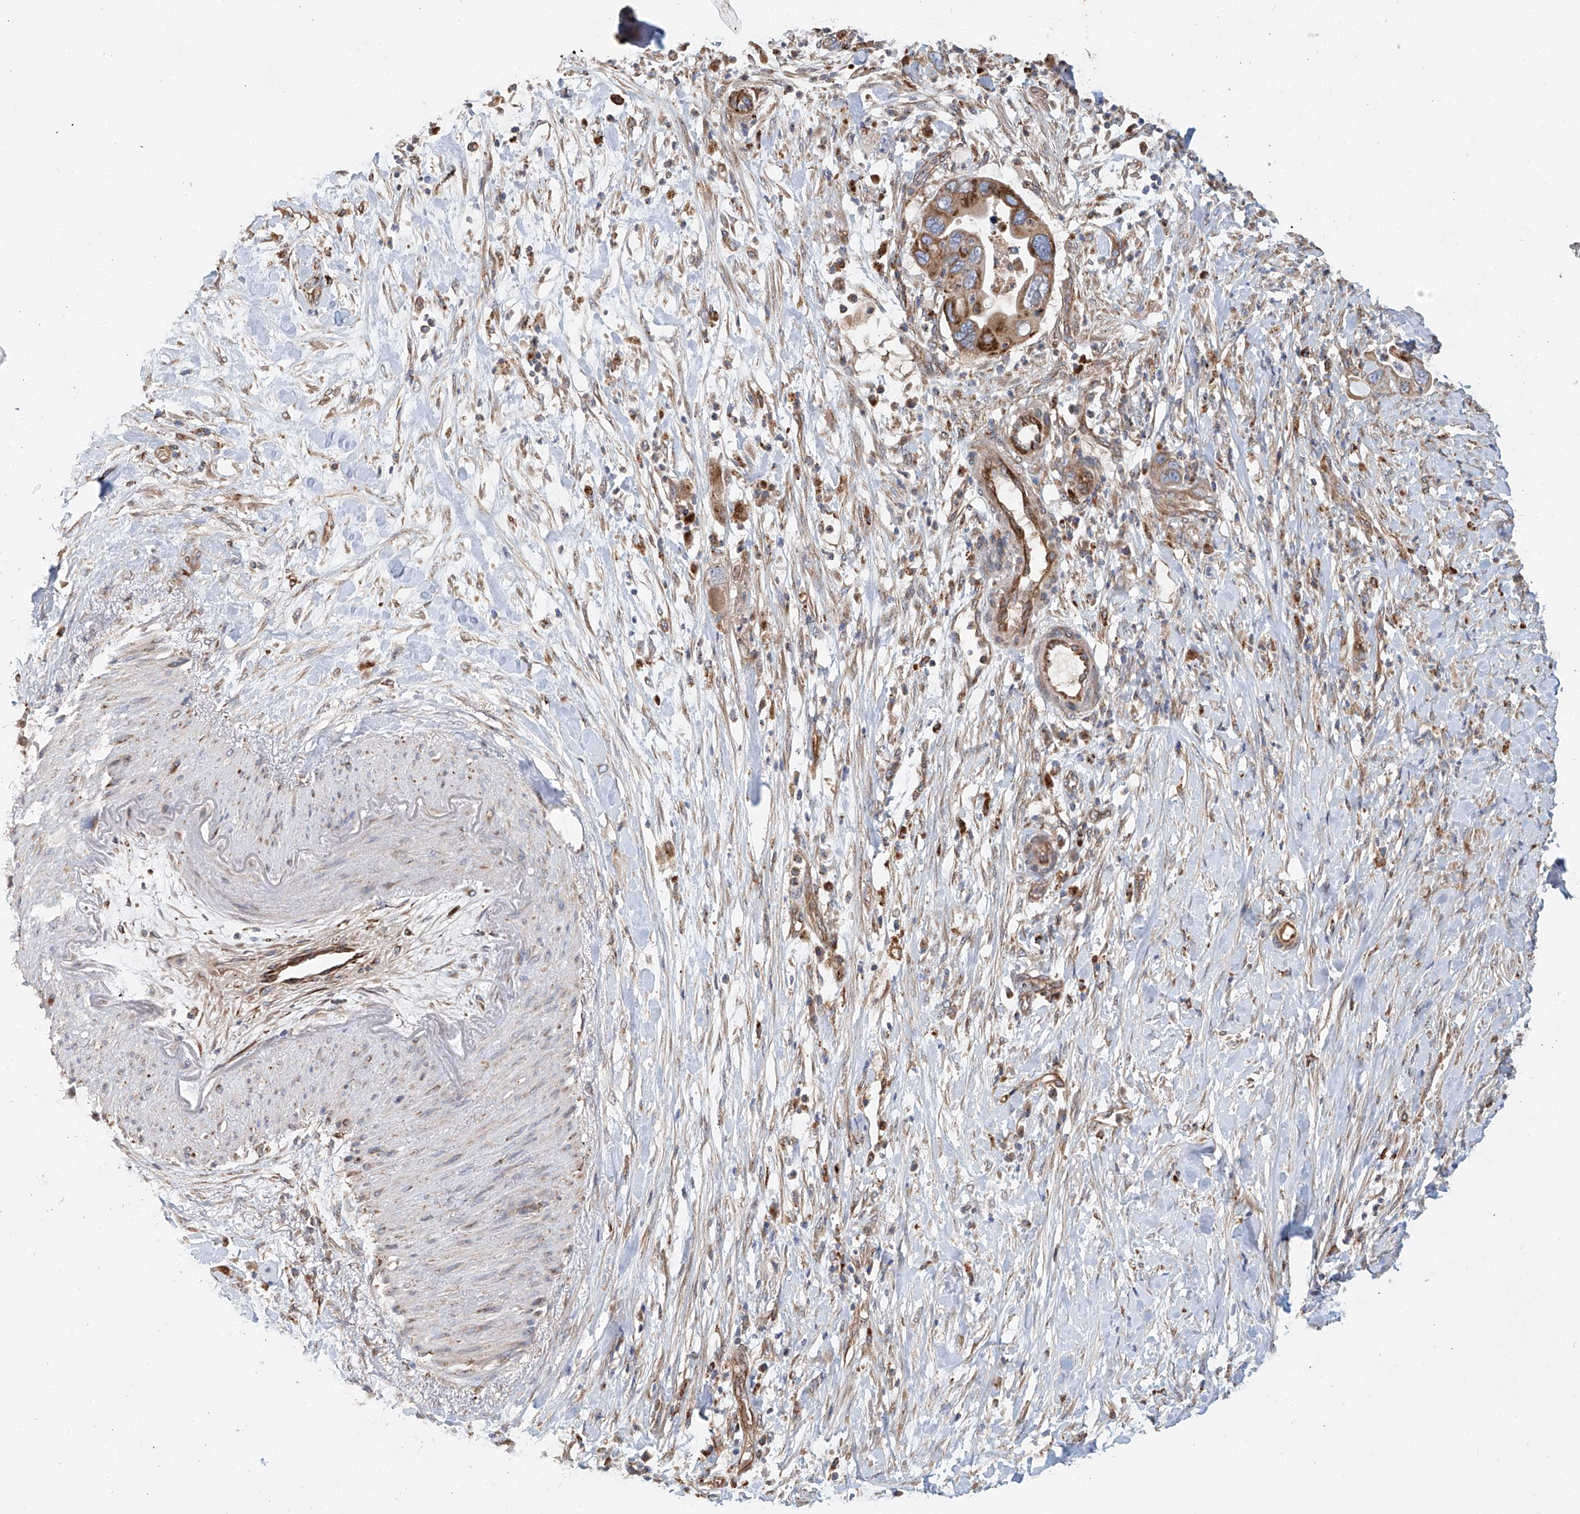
{"staining": {"intensity": "moderate", "quantity": ">75%", "location": "cytoplasmic/membranous"}, "tissue": "pancreatic cancer", "cell_type": "Tumor cells", "image_type": "cancer", "snomed": [{"axis": "morphology", "description": "Adenocarcinoma, NOS"}, {"axis": "topography", "description": "Pancreas"}], "caption": "DAB immunohistochemical staining of human adenocarcinoma (pancreatic) shows moderate cytoplasmic/membranous protein staining in approximately >75% of tumor cells.", "gene": "HGSNAT", "patient": {"sex": "female", "age": 71}}